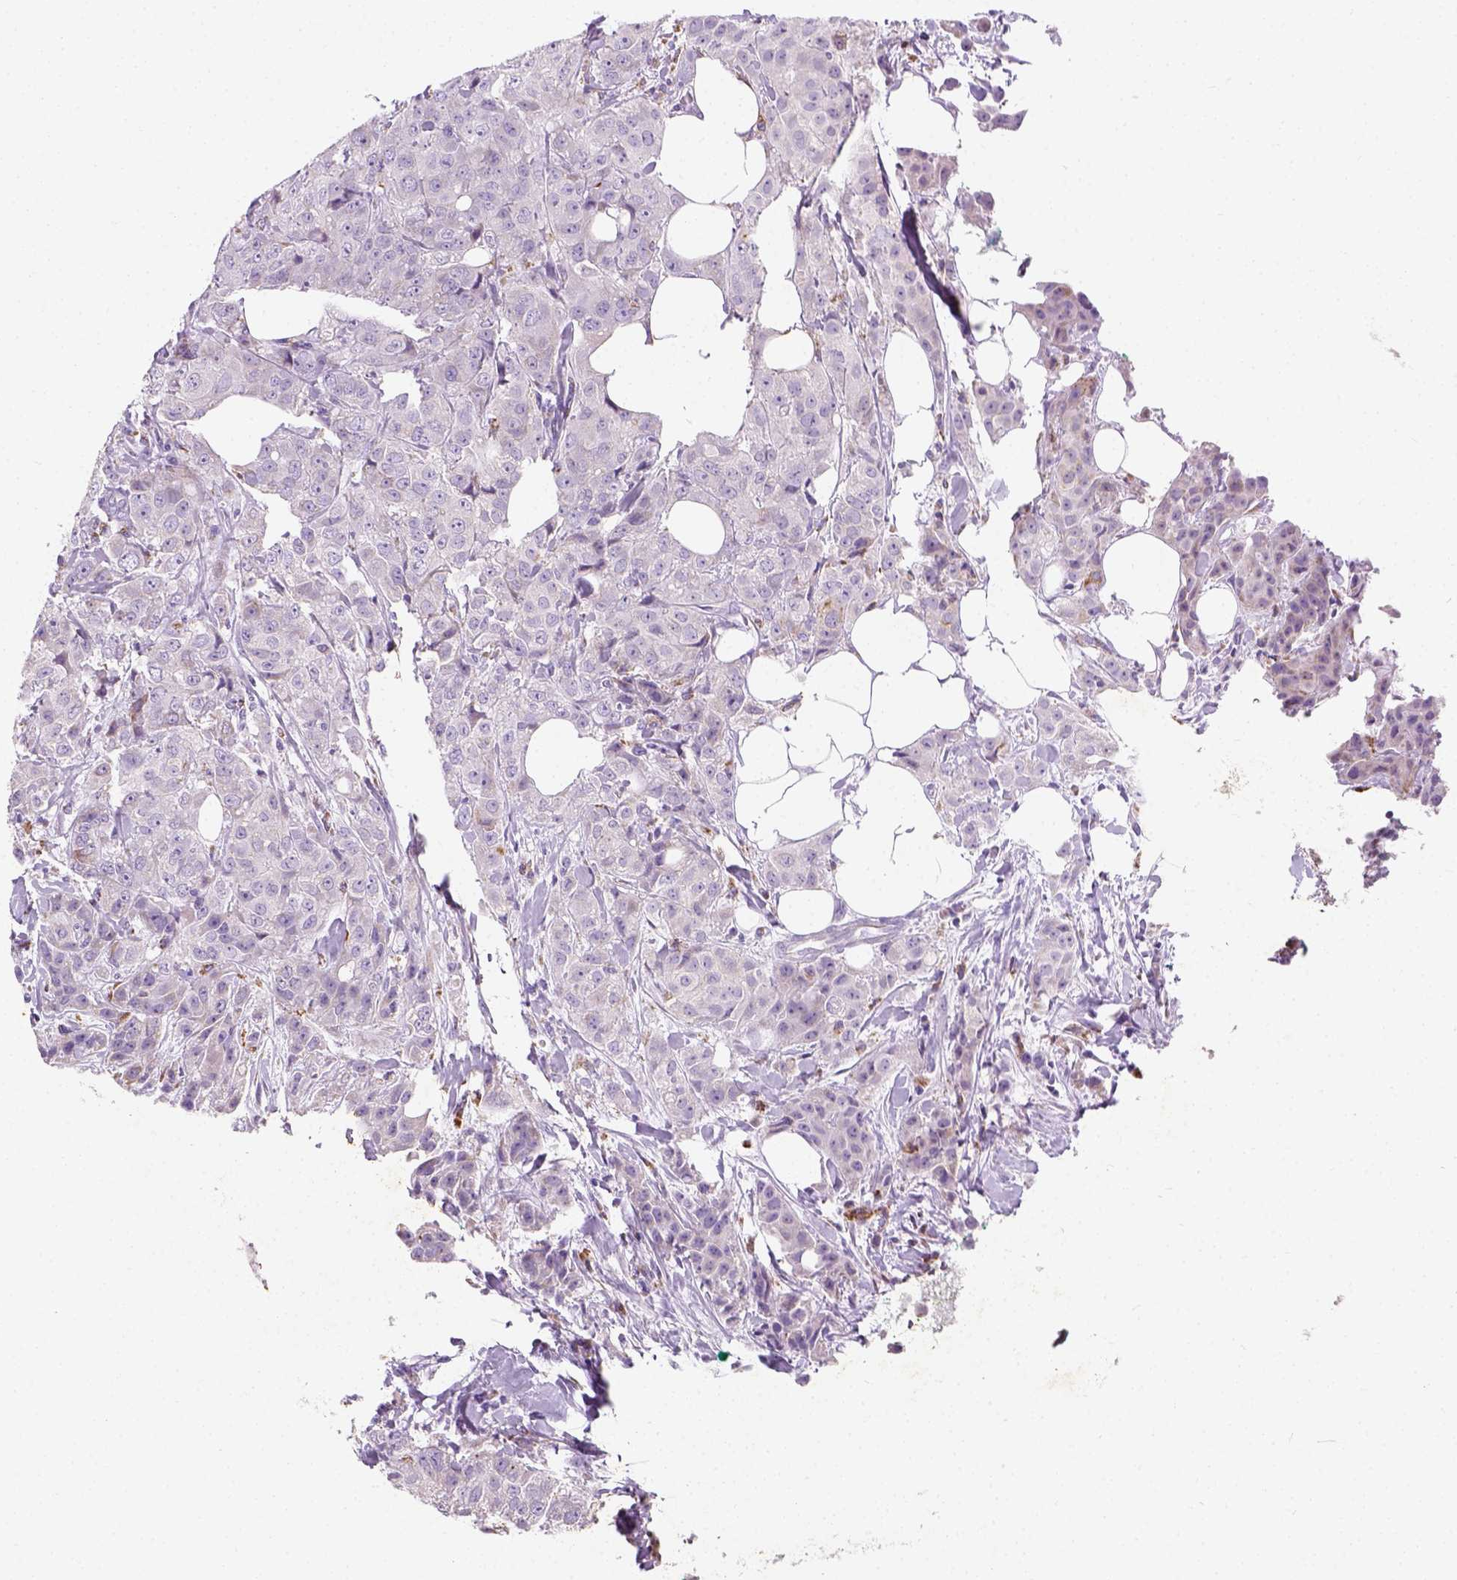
{"staining": {"intensity": "negative", "quantity": "none", "location": "none"}, "tissue": "breast cancer", "cell_type": "Tumor cells", "image_type": "cancer", "snomed": [{"axis": "morphology", "description": "Duct carcinoma"}, {"axis": "topography", "description": "Breast"}], "caption": "High power microscopy micrograph of an IHC histopathology image of breast cancer (infiltrating ductal carcinoma), revealing no significant staining in tumor cells.", "gene": "CHODL", "patient": {"sex": "female", "age": 43}}